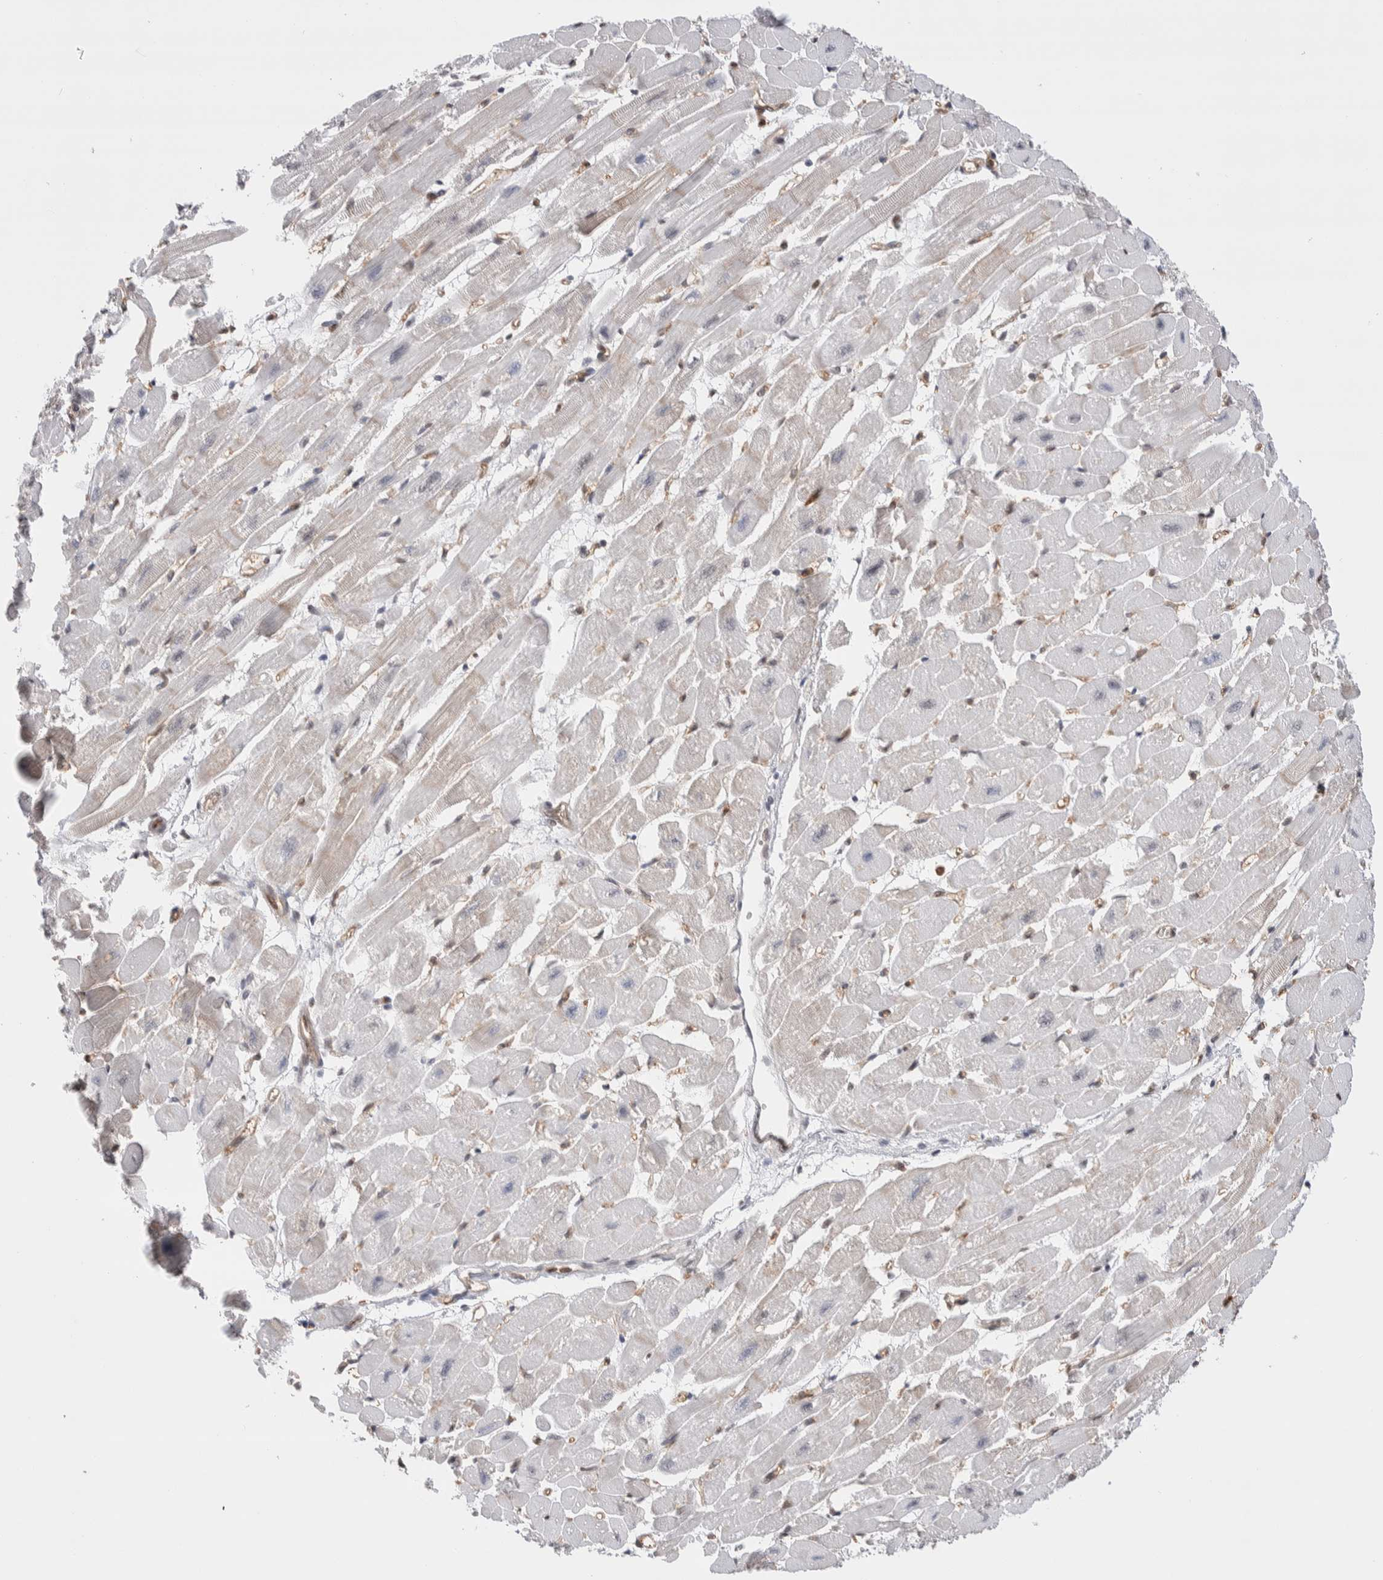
{"staining": {"intensity": "strong", "quantity": "<25%", "location": "nuclear"}, "tissue": "heart muscle", "cell_type": "Cardiomyocytes", "image_type": "normal", "snomed": [{"axis": "morphology", "description": "Normal tissue, NOS"}, {"axis": "topography", "description": "Heart"}], "caption": "The micrograph reveals a brown stain indicating the presence of a protein in the nuclear of cardiomyocytes in heart muscle. The staining is performed using DAB (3,3'-diaminobenzidine) brown chromogen to label protein expression. The nuclei are counter-stained blue using hematoxylin.", "gene": "C17orf49", "patient": {"sex": "female", "age": 54}}